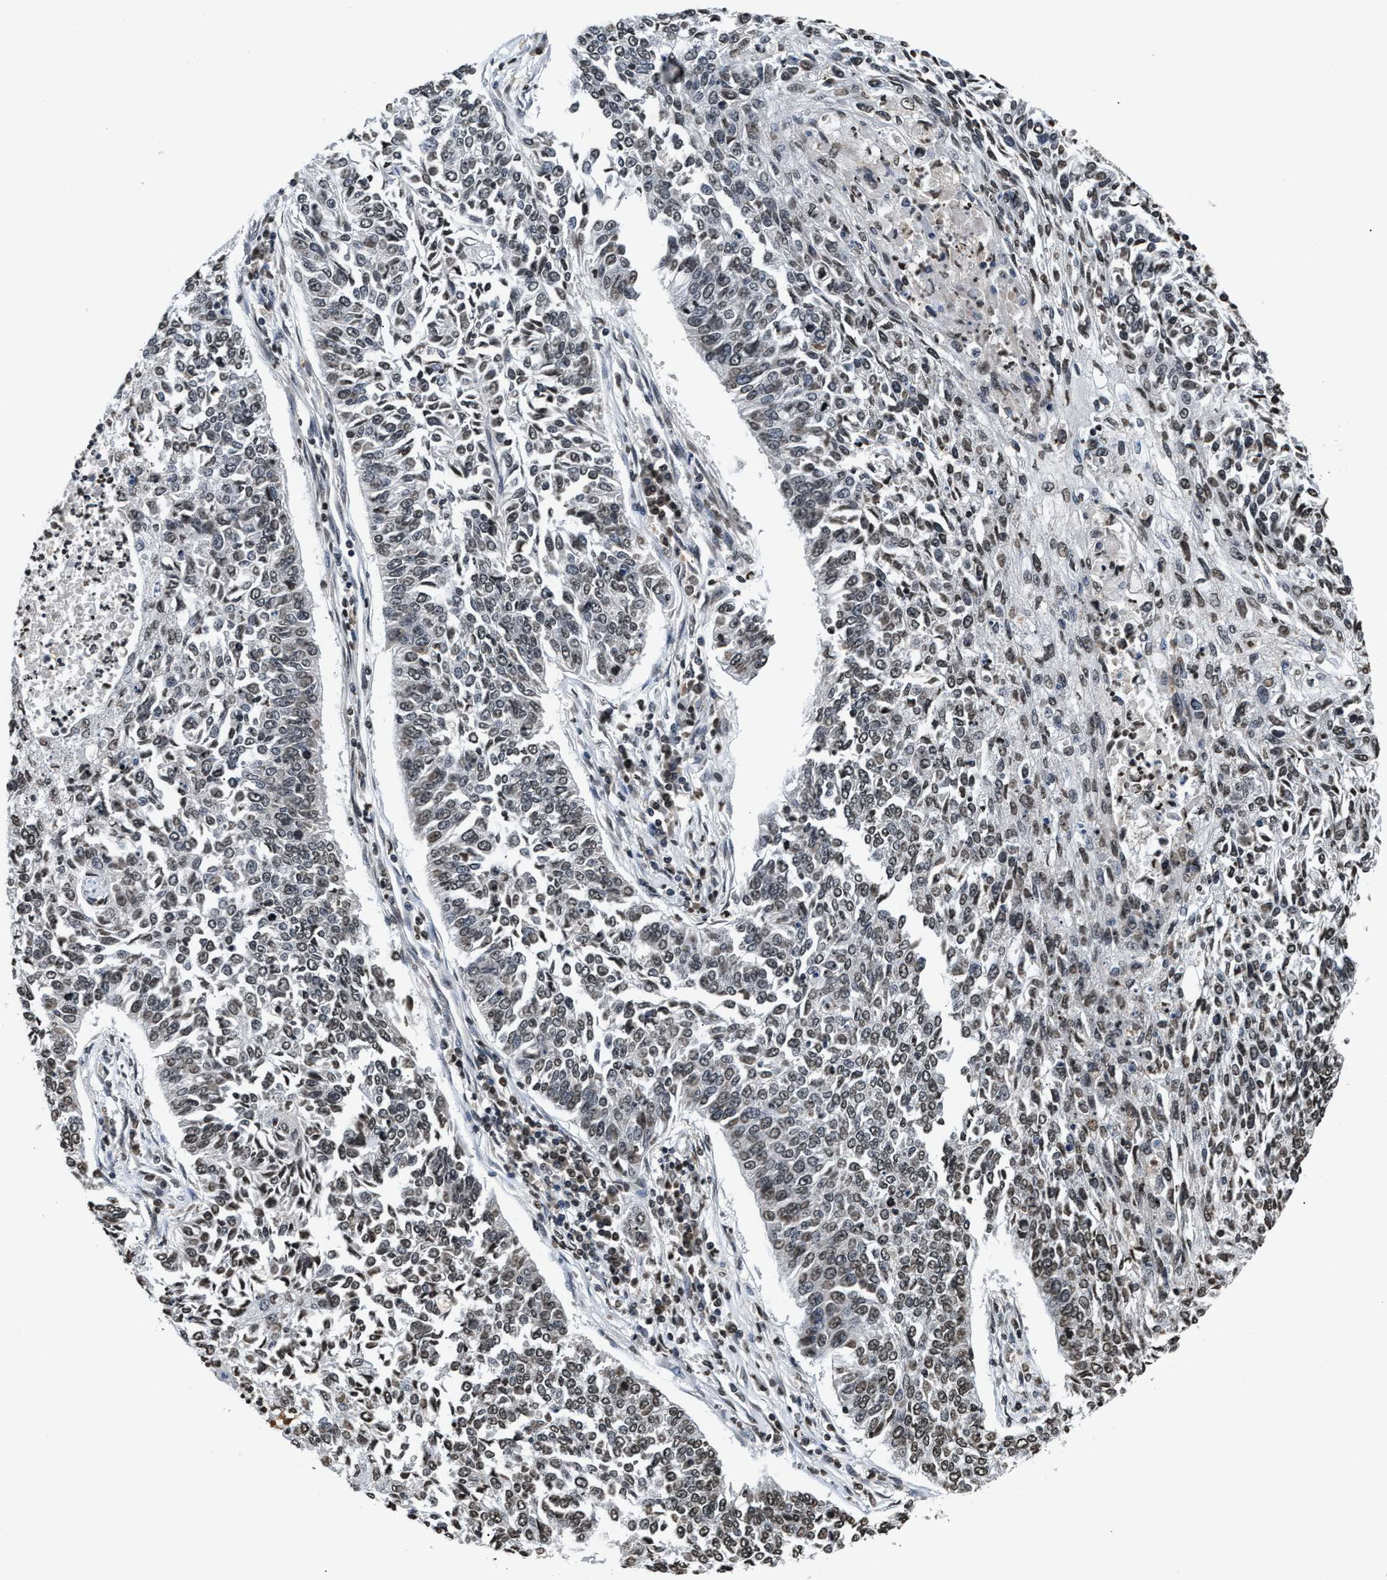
{"staining": {"intensity": "weak", "quantity": "<25%", "location": "nuclear"}, "tissue": "lung cancer", "cell_type": "Tumor cells", "image_type": "cancer", "snomed": [{"axis": "morphology", "description": "Normal tissue, NOS"}, {"axis": "morphology", "description": "Squamous cell carcinoma, NOS"}, {"axis": "topography", "description": "Cartilage tissue"}, {"axis": "topography", "description": "Bronchus"}, {"axis": "topography", "description": "Lung"}], "caption": "Tumor cells show no significant protein staining in lung cancer.", "gene": "DNASE1L3", "patient": {"sex": "female", "age": 49}}